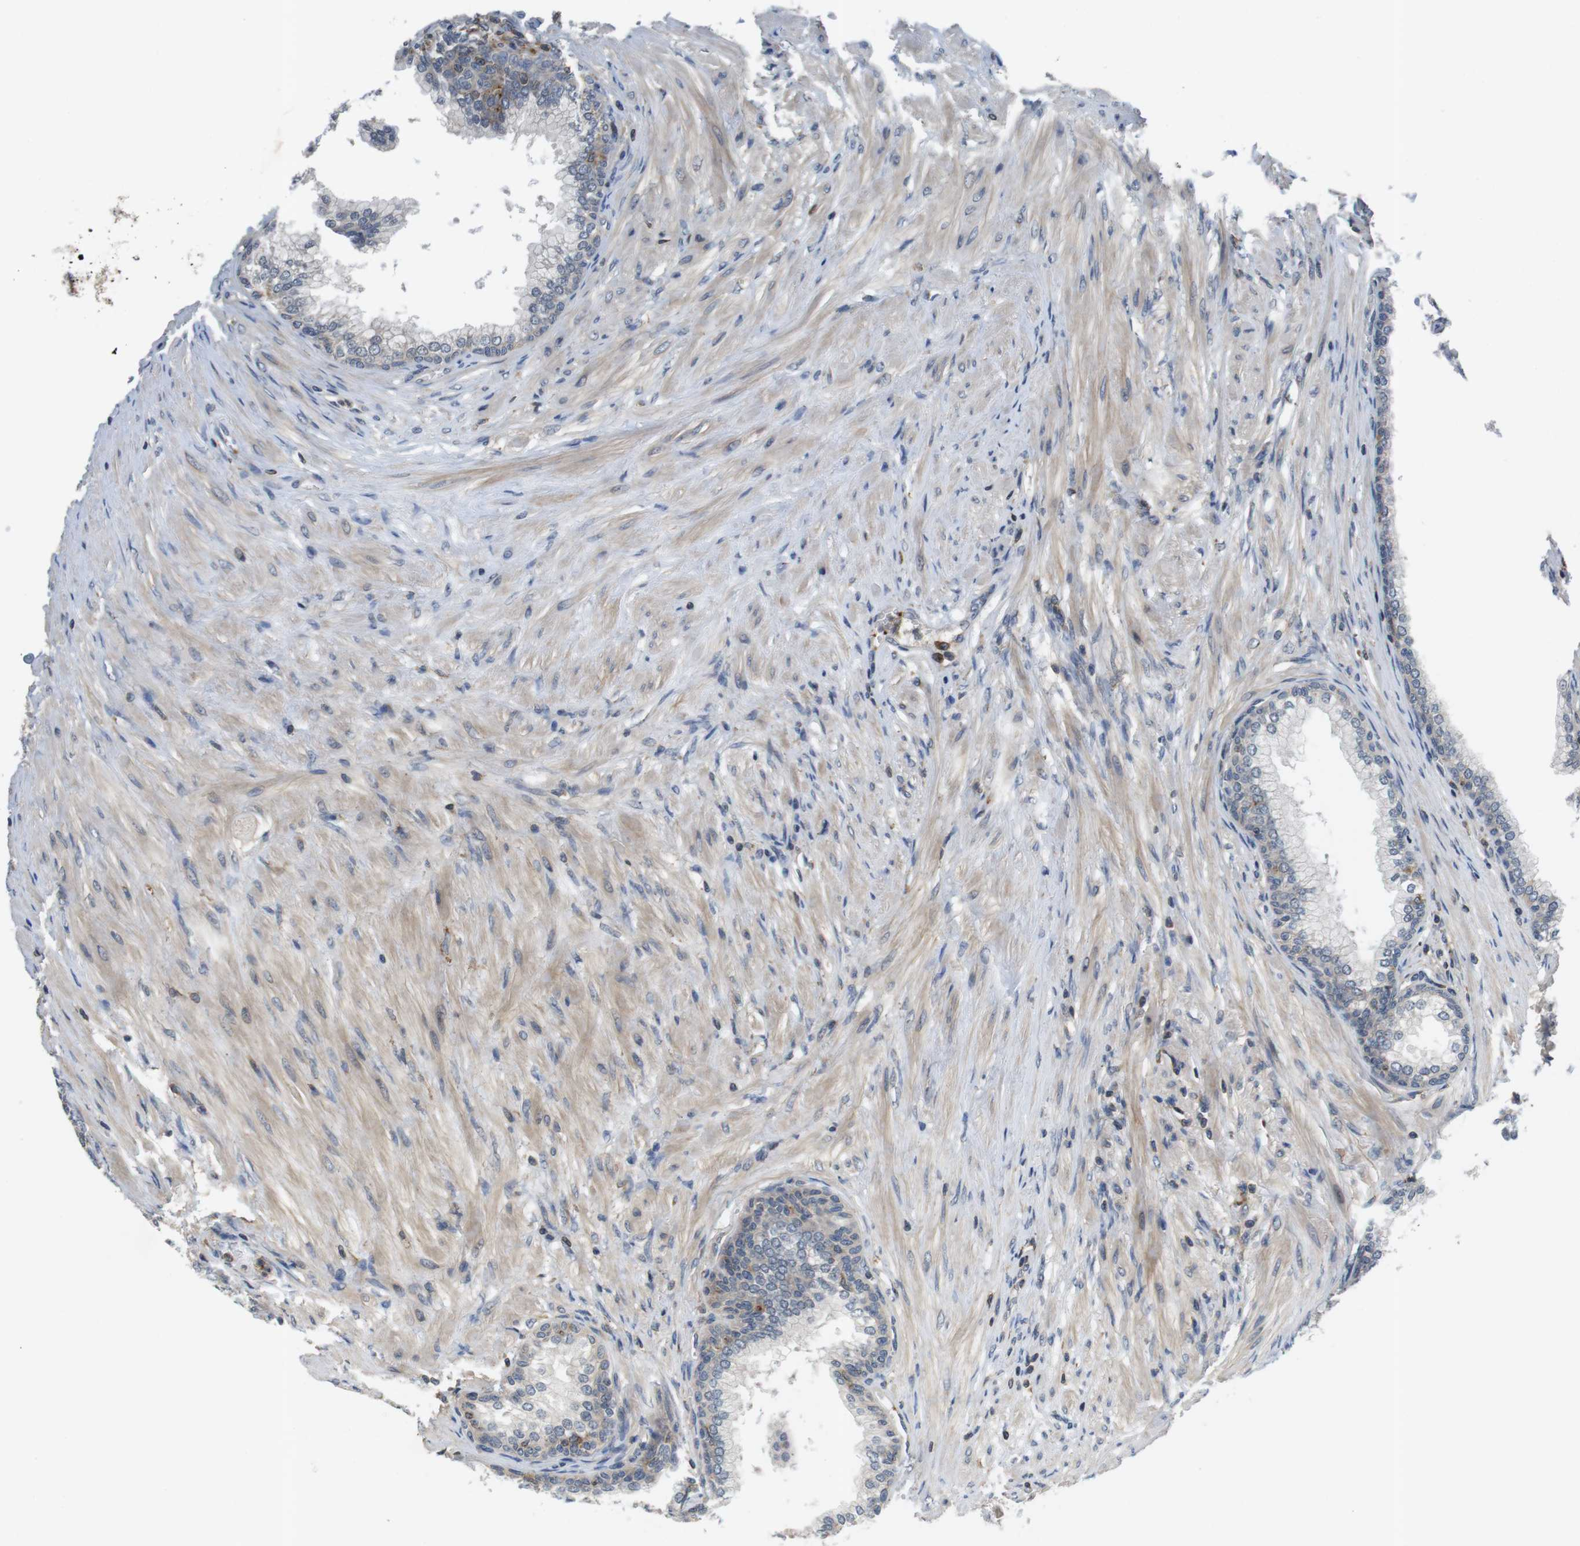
{"staining": {"intensity": "weak", "quantity": "25%-75%", "location": "cytoplasmic/membranous"}, "tissue": "prostate", "cell_type": "Glandular cells", "image_type": "normal", "snomed": [{"axis": "morphology", "description": "Normal tissue, NOS"}, {"axis": "morphology", "description": "Urothelial carcinoma, Low grade"}, {"axis": "topography", "description": "Urinary bladder"}, {"axis": "topography", "description": "Prostate"}], "caption": "Immunohistochemistry (DAB) staining of unremarkable human prostate demonstrates weak cytoplasmic/membranous protein positivity in about 25%-75% of glandular cells.", "gene": "HERPUD2", "patient": {"sex": "male", "age": 60}}